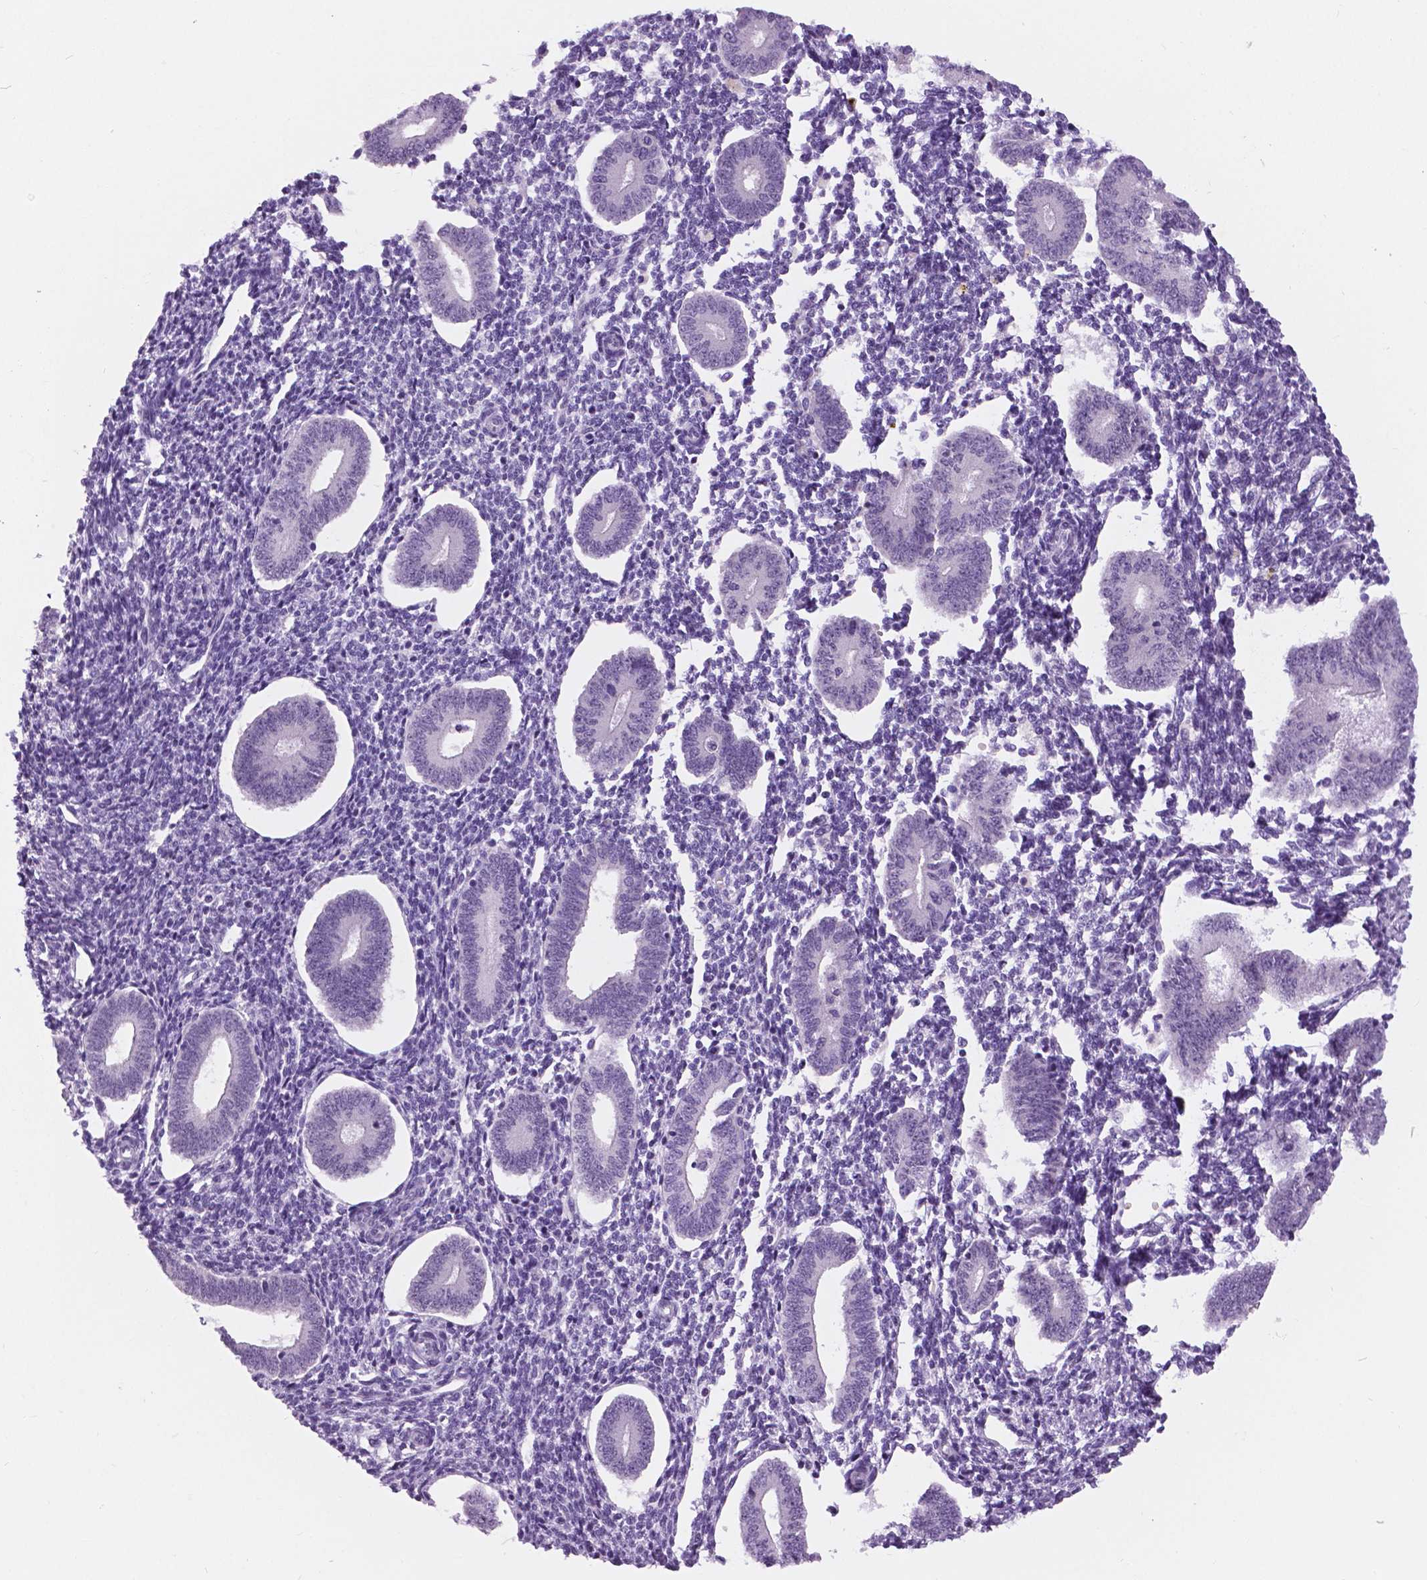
{"staining": {"intensity": "negative", "quantity": "none", "location": "none"}, "tissue": "endometrium", "cell_type": "Cells in endometrial stroma", "image_type": "normal", "snomed": [{"axis": "morphology", "description": "Normal tissue, NOS"}, {"axis": "topography", "description": "Endometrium"}], "caption": "The micrograph displays no significant expression in cells in endometrial stroma of endometrium.", "gene": "MYOM1", "patient": {"sex": "female", "age": 40}}